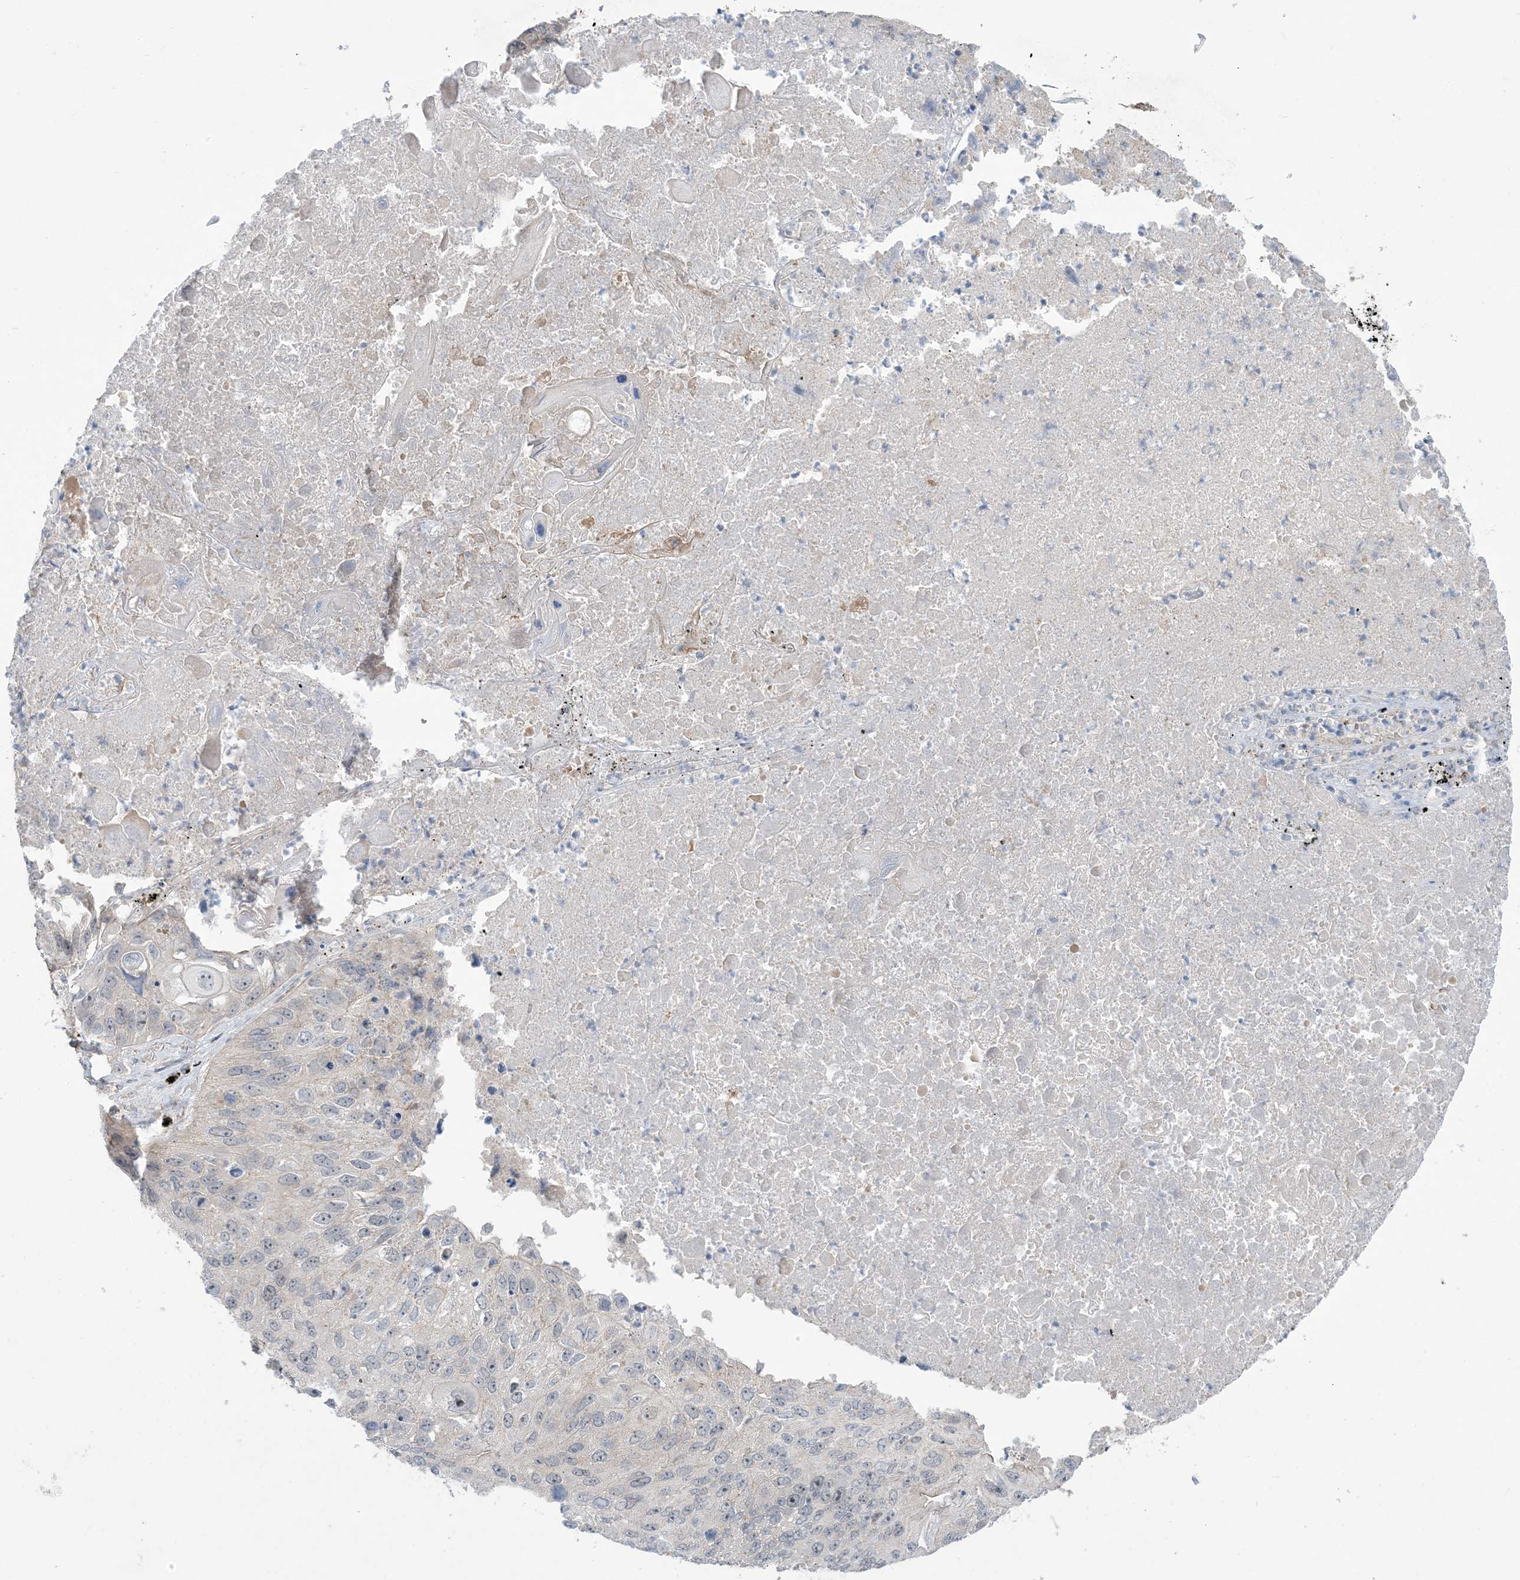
{"staining": {"intensity": "negative", "quantity": "none", "location": "none"}, "tissue": "lung cancer", "cell_type": "Tumor cells", "image_type": "cancer", "snomed": [{"axis": "morphology", "description": "Squamous cell carcinoma, NOS"}, {"axis": "topography", "description": "Lung"}], "caption": "High magnification brightfield microscopy of lung squamous cell carcinoma stained with DAB (brown) and counterstained with hematoxylin (blue): tumor cells show no significant staining.", "gene": "AOC1", "patient": {"sex": "male", "age": 61}}